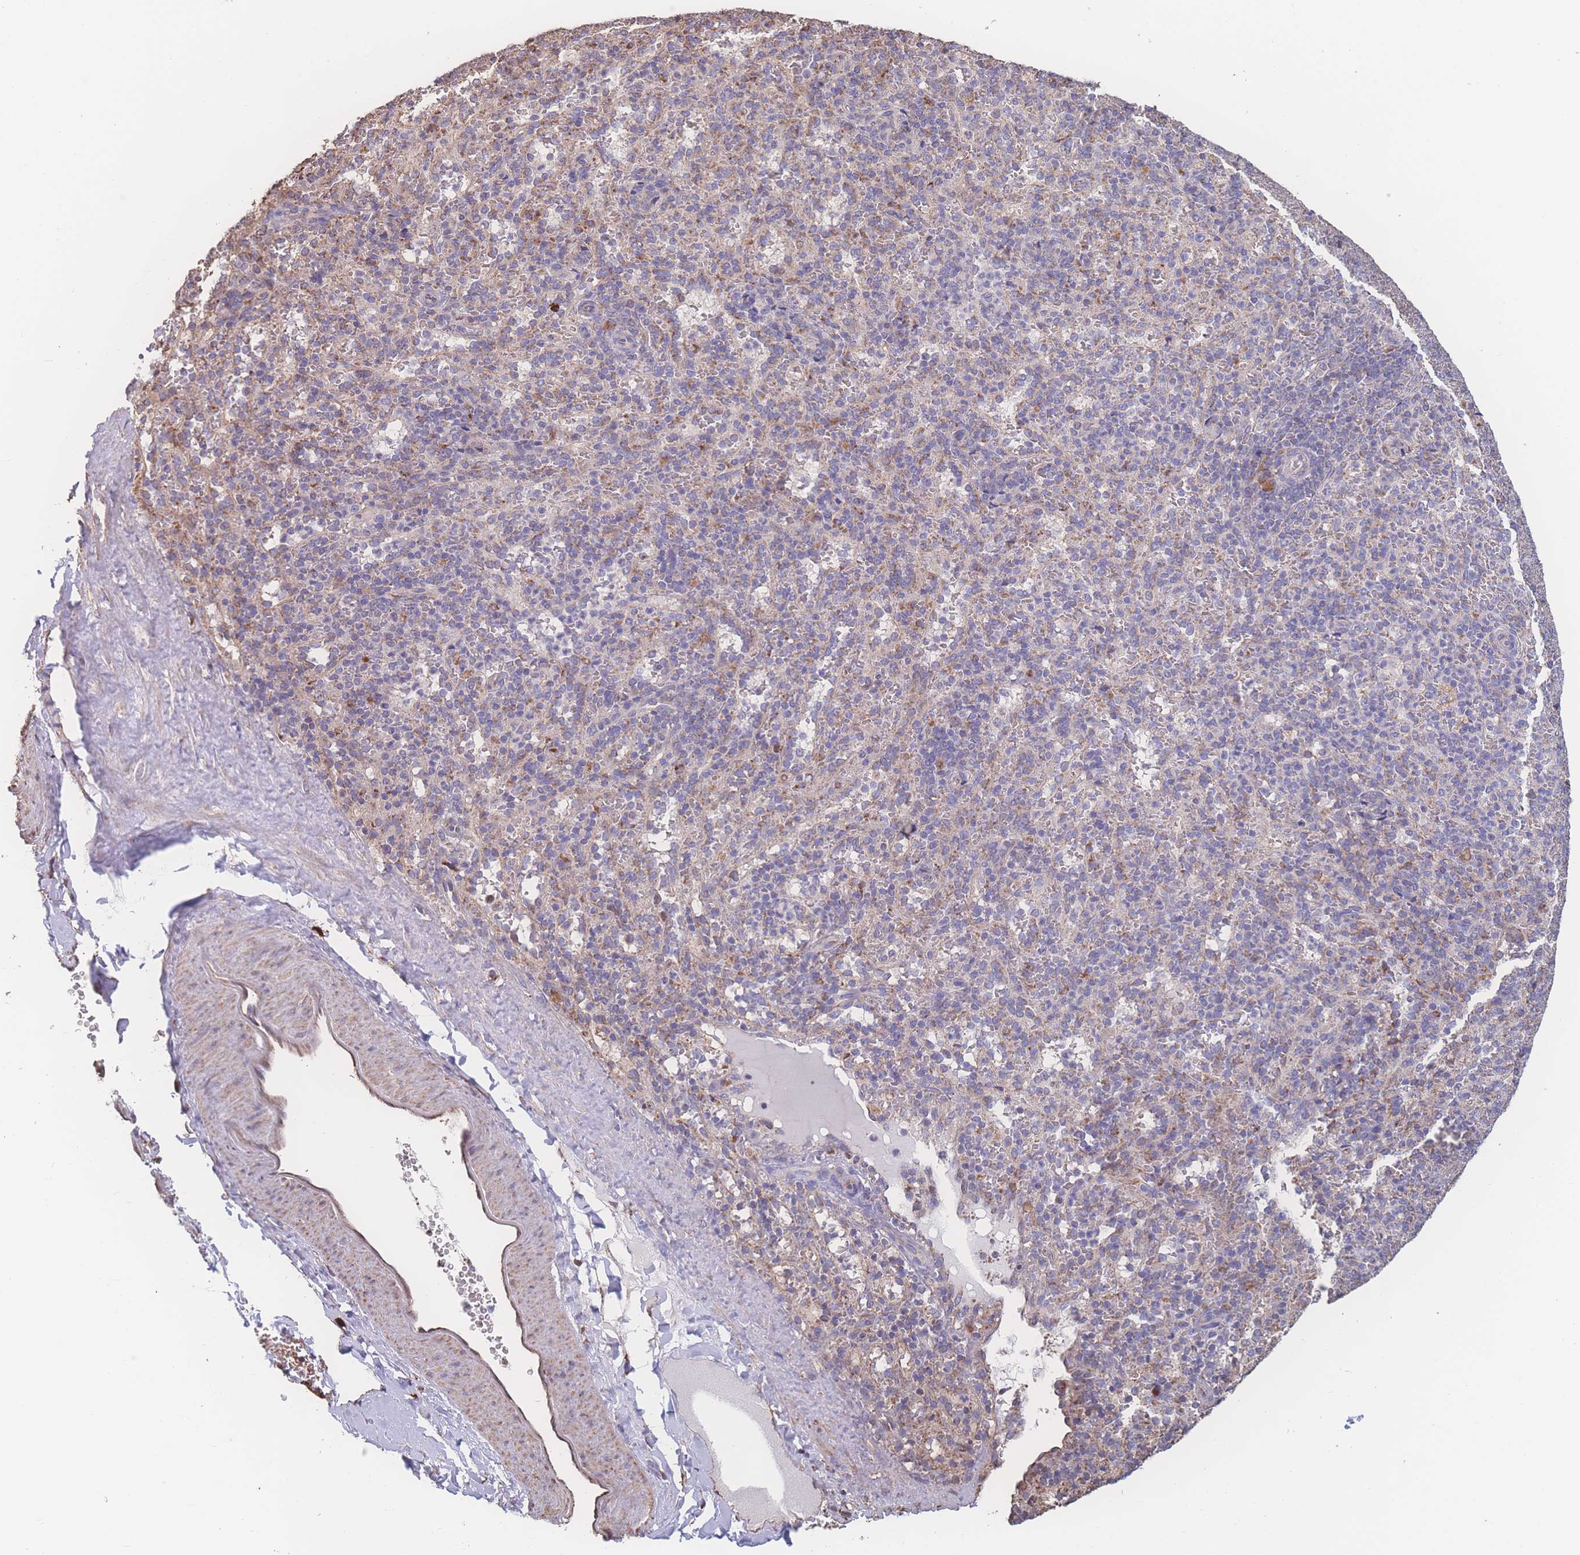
{"staining": {"intensity": "moderate", "quantity": "<25%", "location": "cytoplasmic/membranous"}, "tissue": "spleen", "cell_type": "Cells in red pulp", "image_type": "normal", "snomed": [{"axis": "morphology", "description": "Normal tissue, NOS"}, {"axis": "topography", "description": "Spleen"}], "caption": "Spleen stained with DAB IHC reveals low levels of moderate cytoplasmic/membranous expression in about <25% of cells in red pulp.", "gene": "SGSM3", "patient": {"sex": "female", "age": 21}}